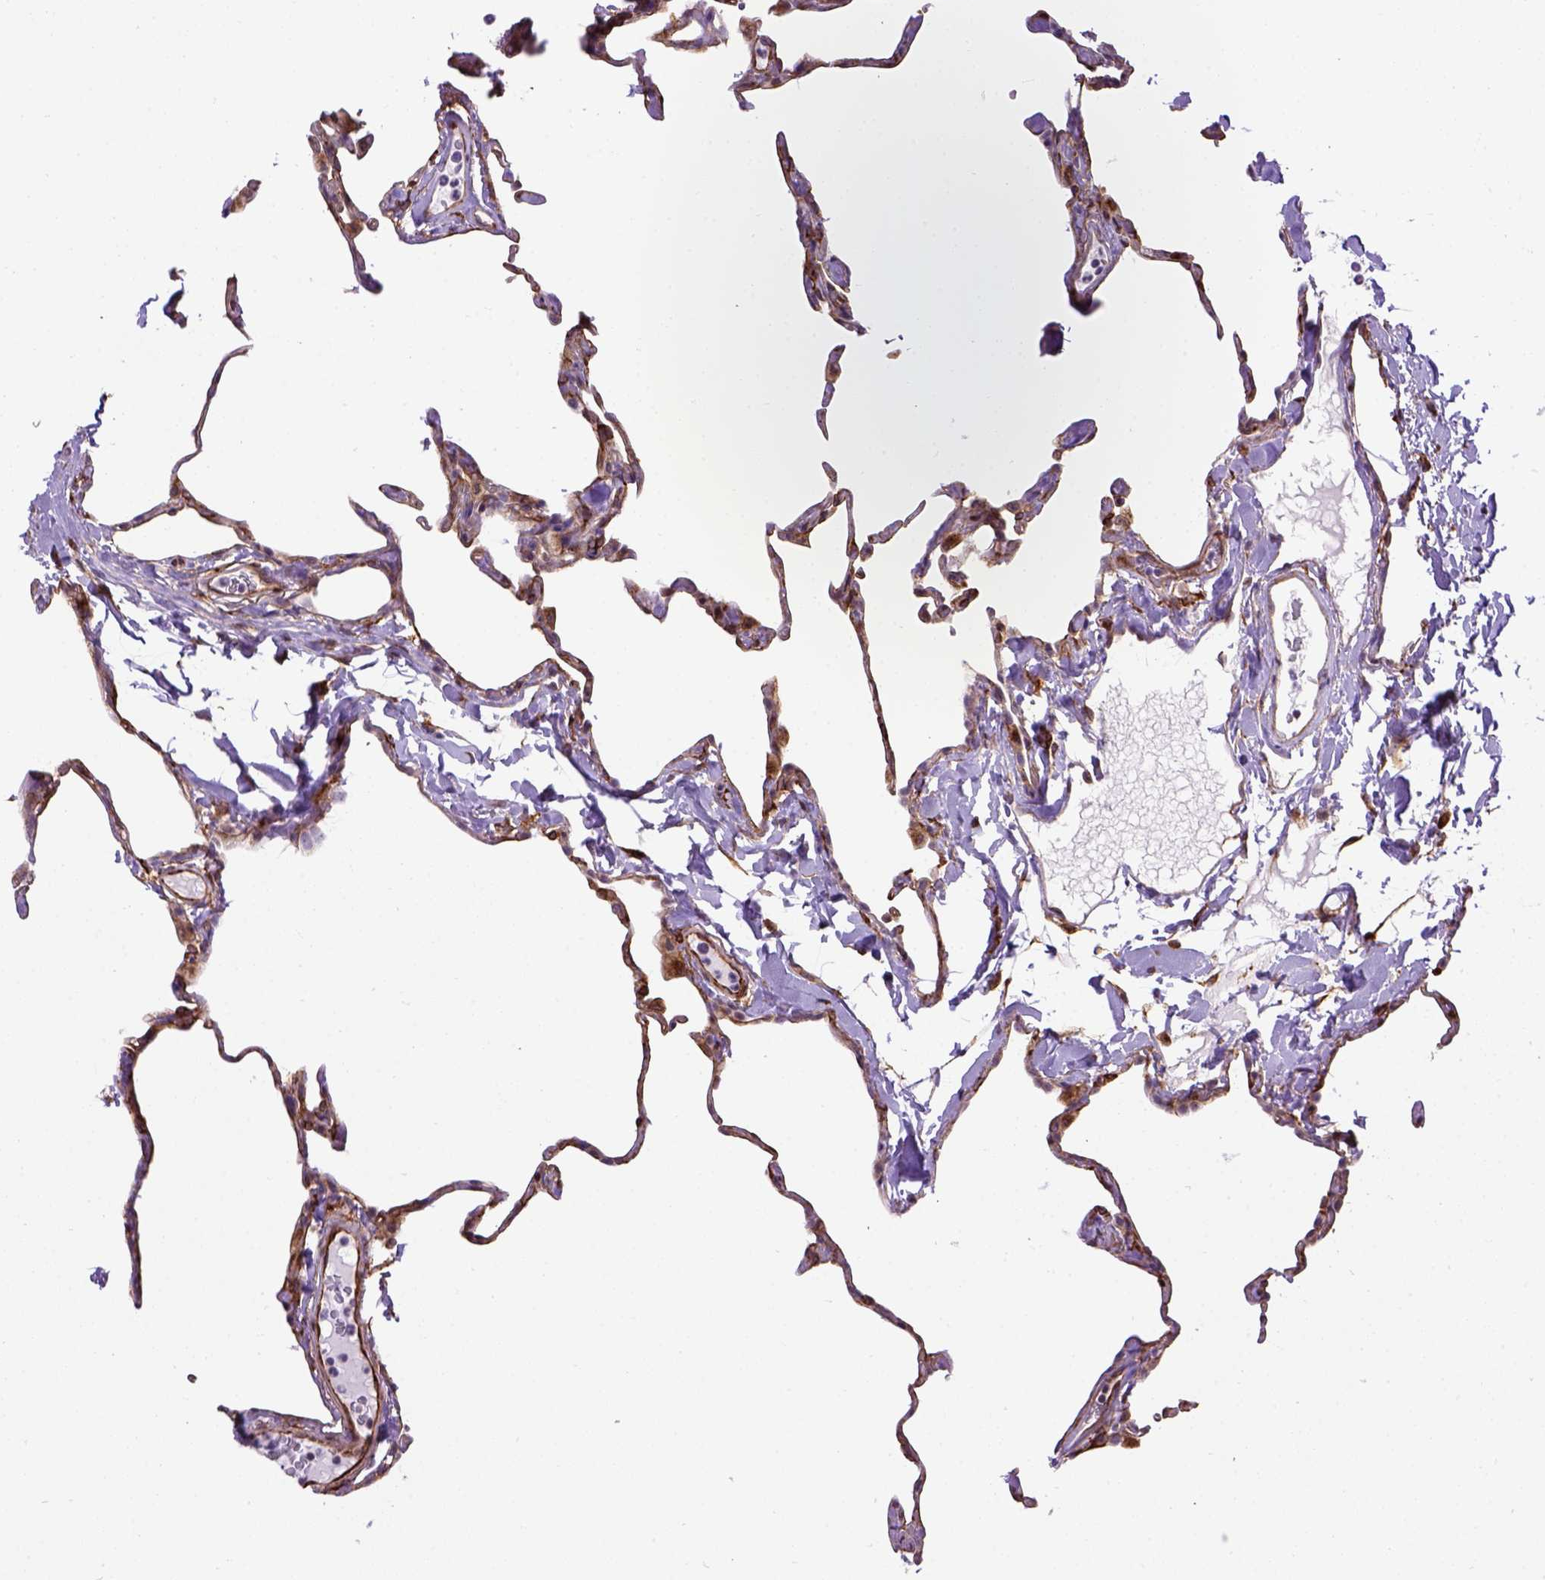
{"staining": {"intensity": "moderate", "quantity": "25%-75%", "location": "cytoplasmic/membranous"}, "tissue": "lung", "cell_type": "Alveolar cells", "image_type": "normal", "snomed": [{"axis": "morphology", "description": "Normal tissue, NOS"}, {"axis": "topography", "description": "Lung"}], "caption": "Immunohistochemistry (IHC) of benign human lung demonstrates medium levels of moderate cytoplasmic/membranous staining in approximately 25%-75% of alveolar cells.", "gene": "KAZN", "patient": {"sex": "male", "age": 65}}